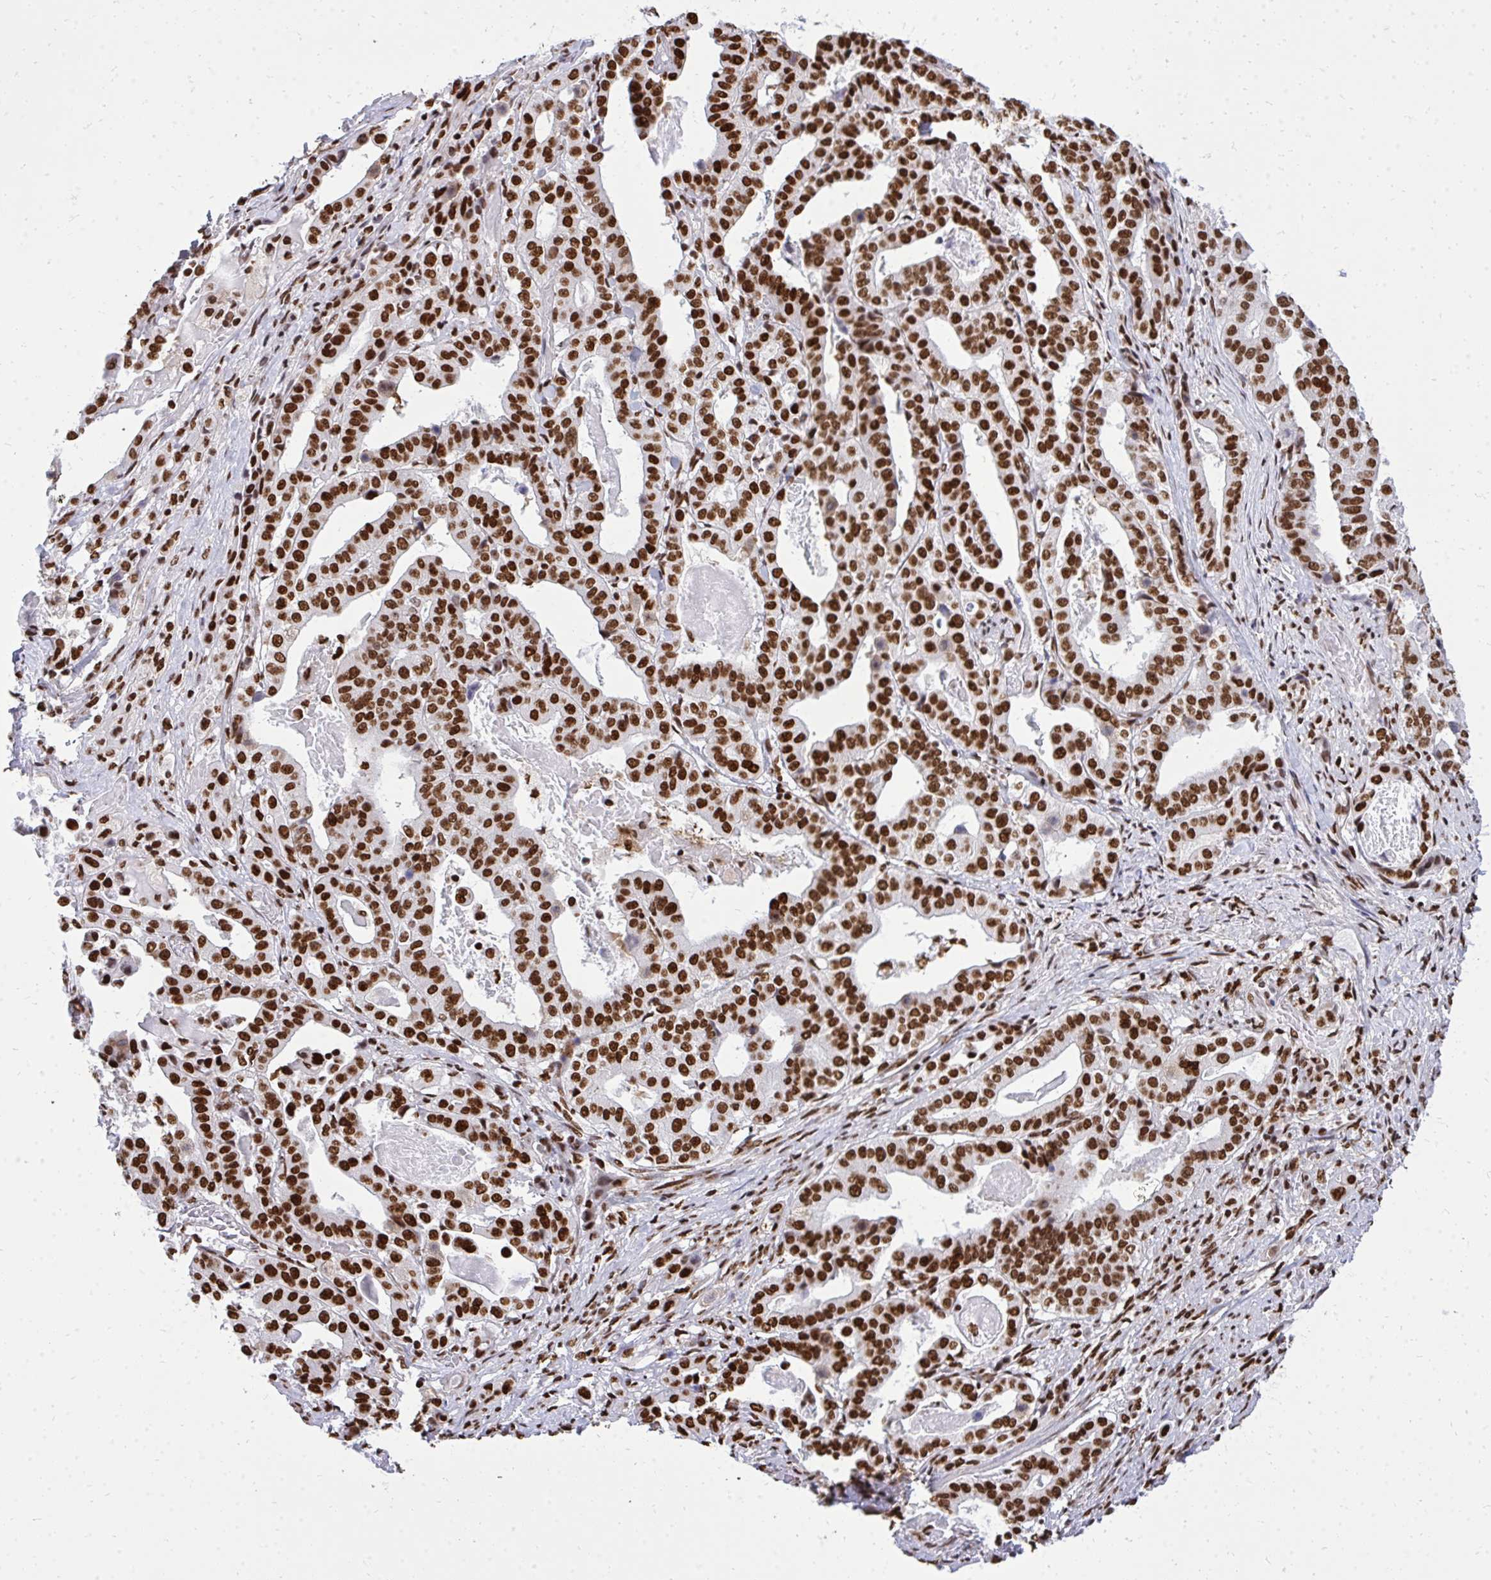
{"staining": {"intensity": "strong", "quantity": ">75%", "location": "nuclear"}, "tissue": "stomach cancer", "cell_type": "Tumor cells", "image_type": "cancer", "snomed": [{"axis": "morphology", "description": "Adenocarcinoma, NOS"}, {"axis": "topography", "description": "Stomach"}], "caption": "Adenocarcinoma (stomach) stained with DAB immunohistochemistry reveals high levels of strong nuclear staining in about >75% of tumor cells.", "gene": "TBL1Y", "patient": {"sex": "male", "age": 48}}